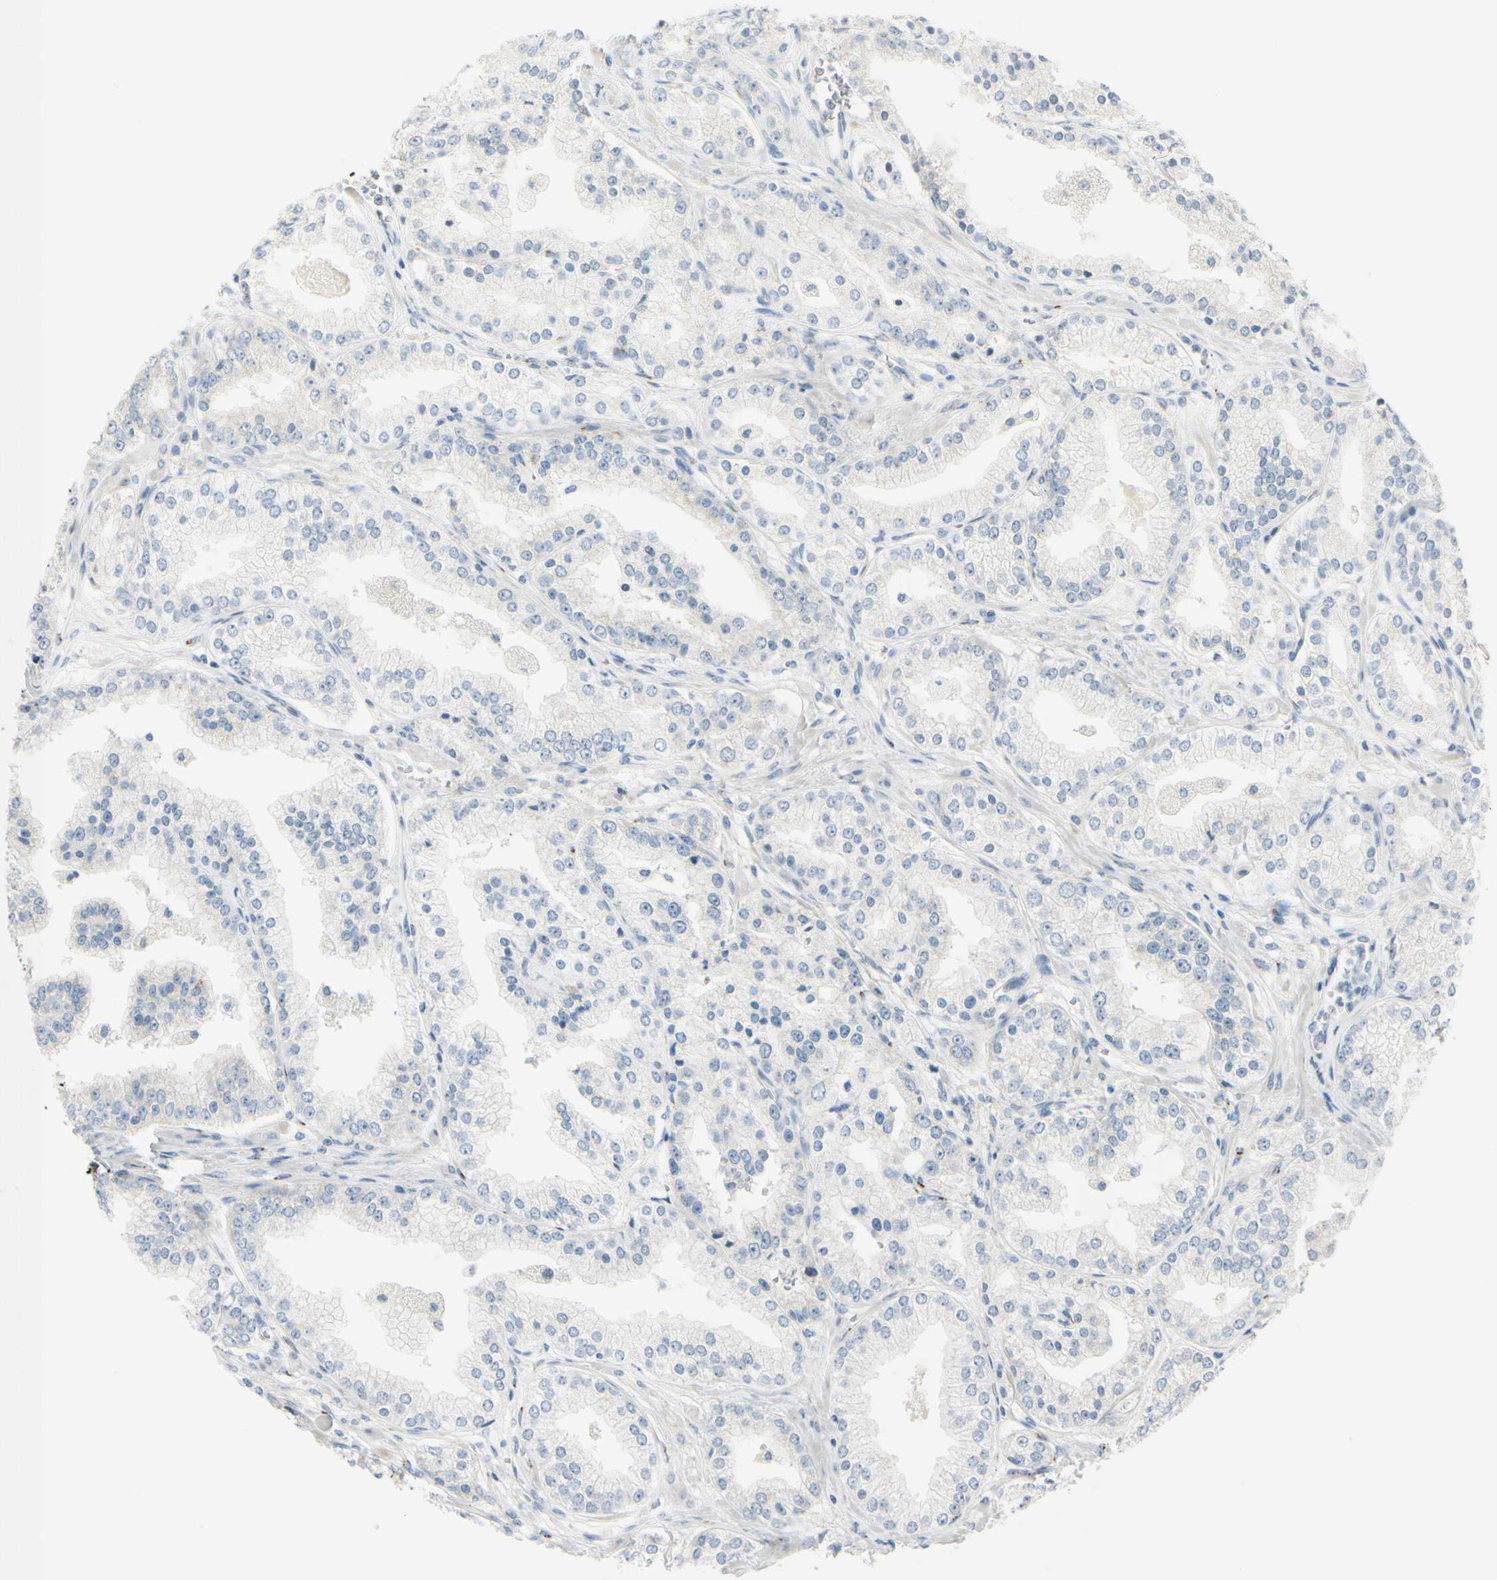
{"staining": {"intensity": "negative", "quantity": "none", "location": "none"}, "tissue": "prostate cancer", "cell_type": "Tumor cells", "image_type": "cancer", "snomed": [{"axis": "morphology", "description": "Adenocarcinoma, High grade"}, {"axis": "topography", "description": "Prostate"}], "caption": "Immunohistochemistry of prostate adenocarcinoma (high-grade) reveals no expression in tumor cells.", "gene": "GALNT5", "patient": {"sex": "male", "age": 61}}